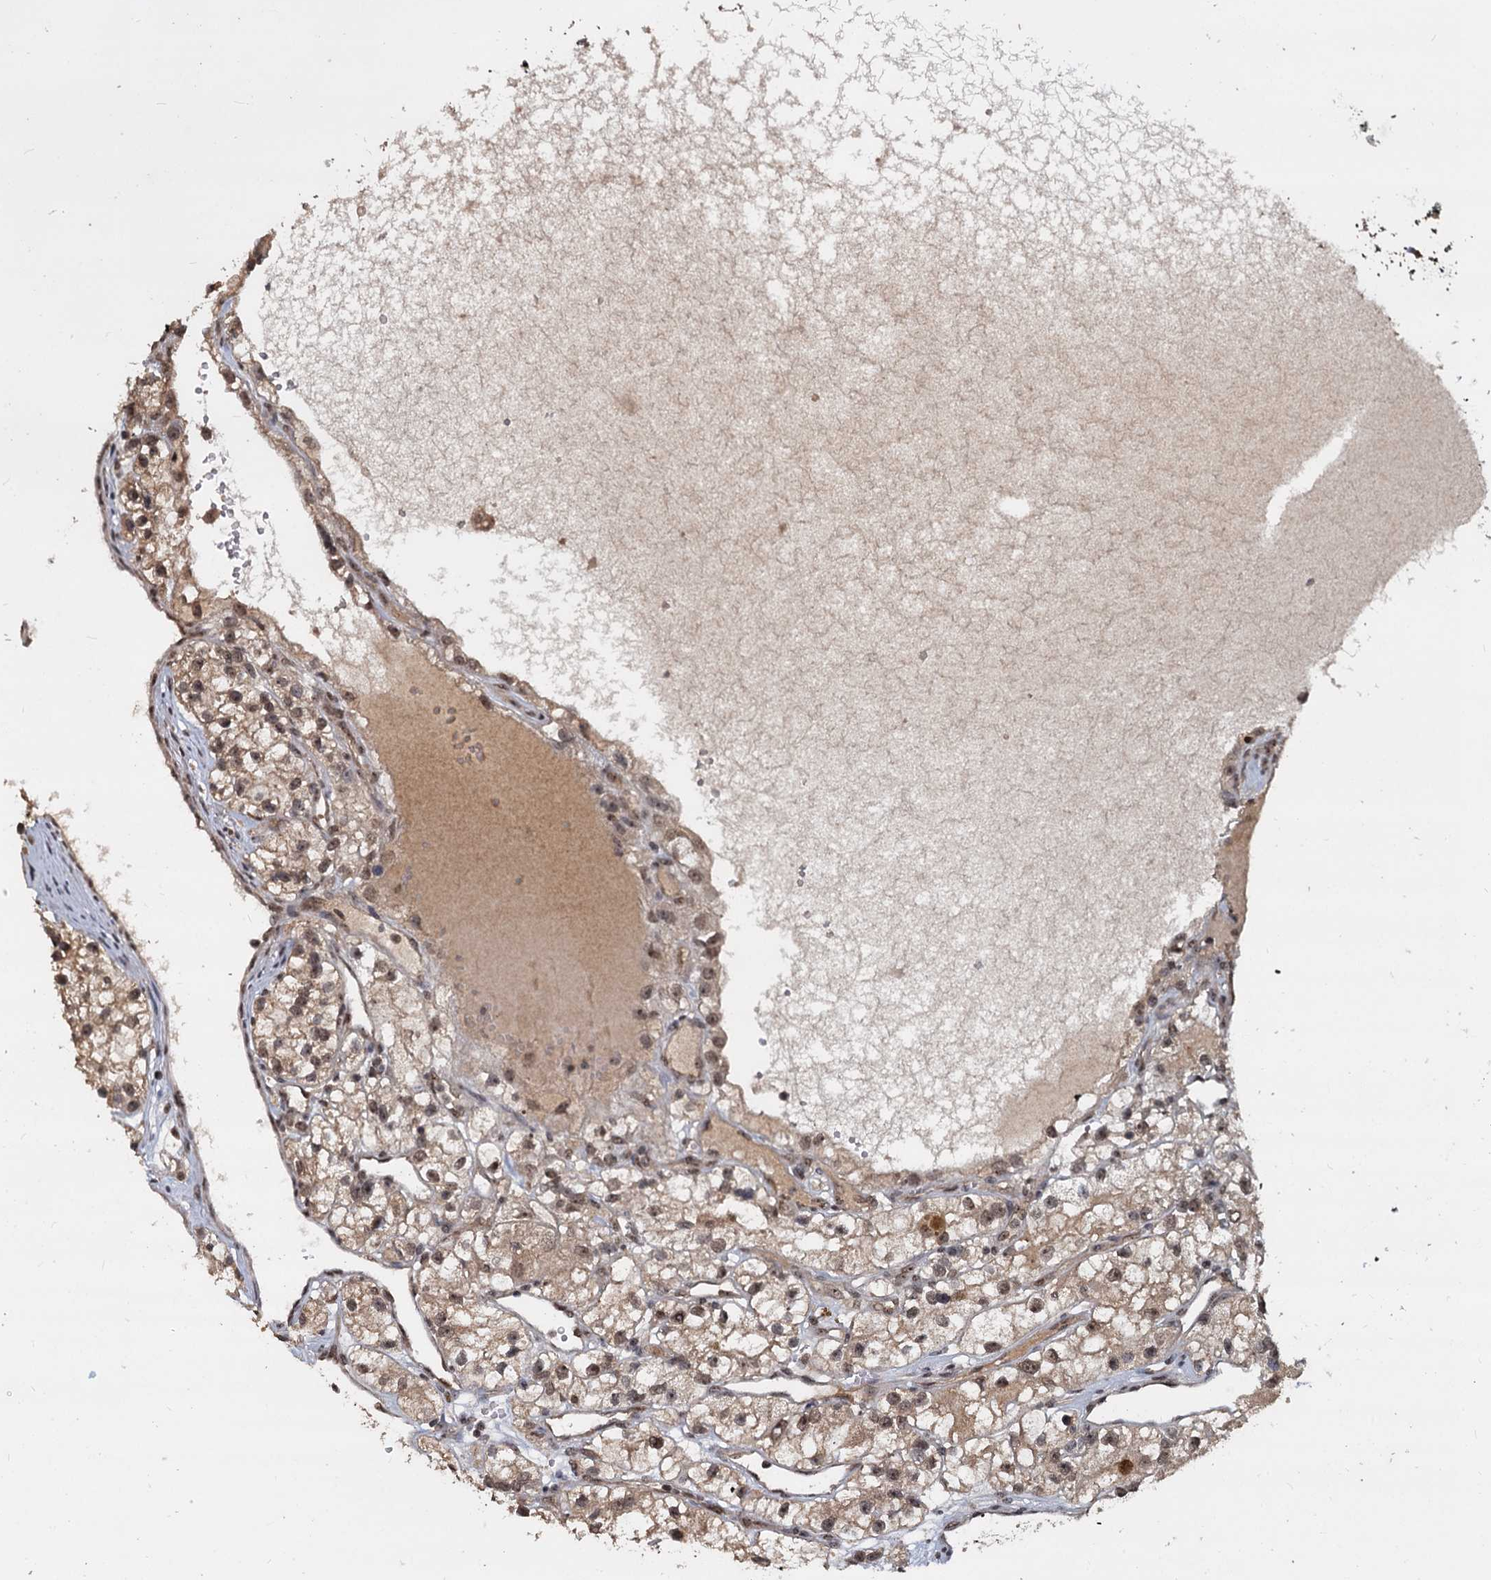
{"staining": {"intensity": "moderate", "quantity": ">75%", "location": "cytoplasmic/membranous,nuclear"}, "tissue": "renal cancer", "cell_type": "Tumor cells", "image_type": "cancer", "snomed": [{"axis": "morphology", "description": "Adenocarcinoma, NOS"}, {"axis": "topography", "description": "Kidney"}], "caption": "The micrograph exhibits immunohistochemical staining of renal cancer. There is moderate cytoplasmic/membranous and nuclear staining is identified in approximately >75% of tumor cells.", "gene": "FAM216B", "patient": {"sex": "female", "age": 57}}